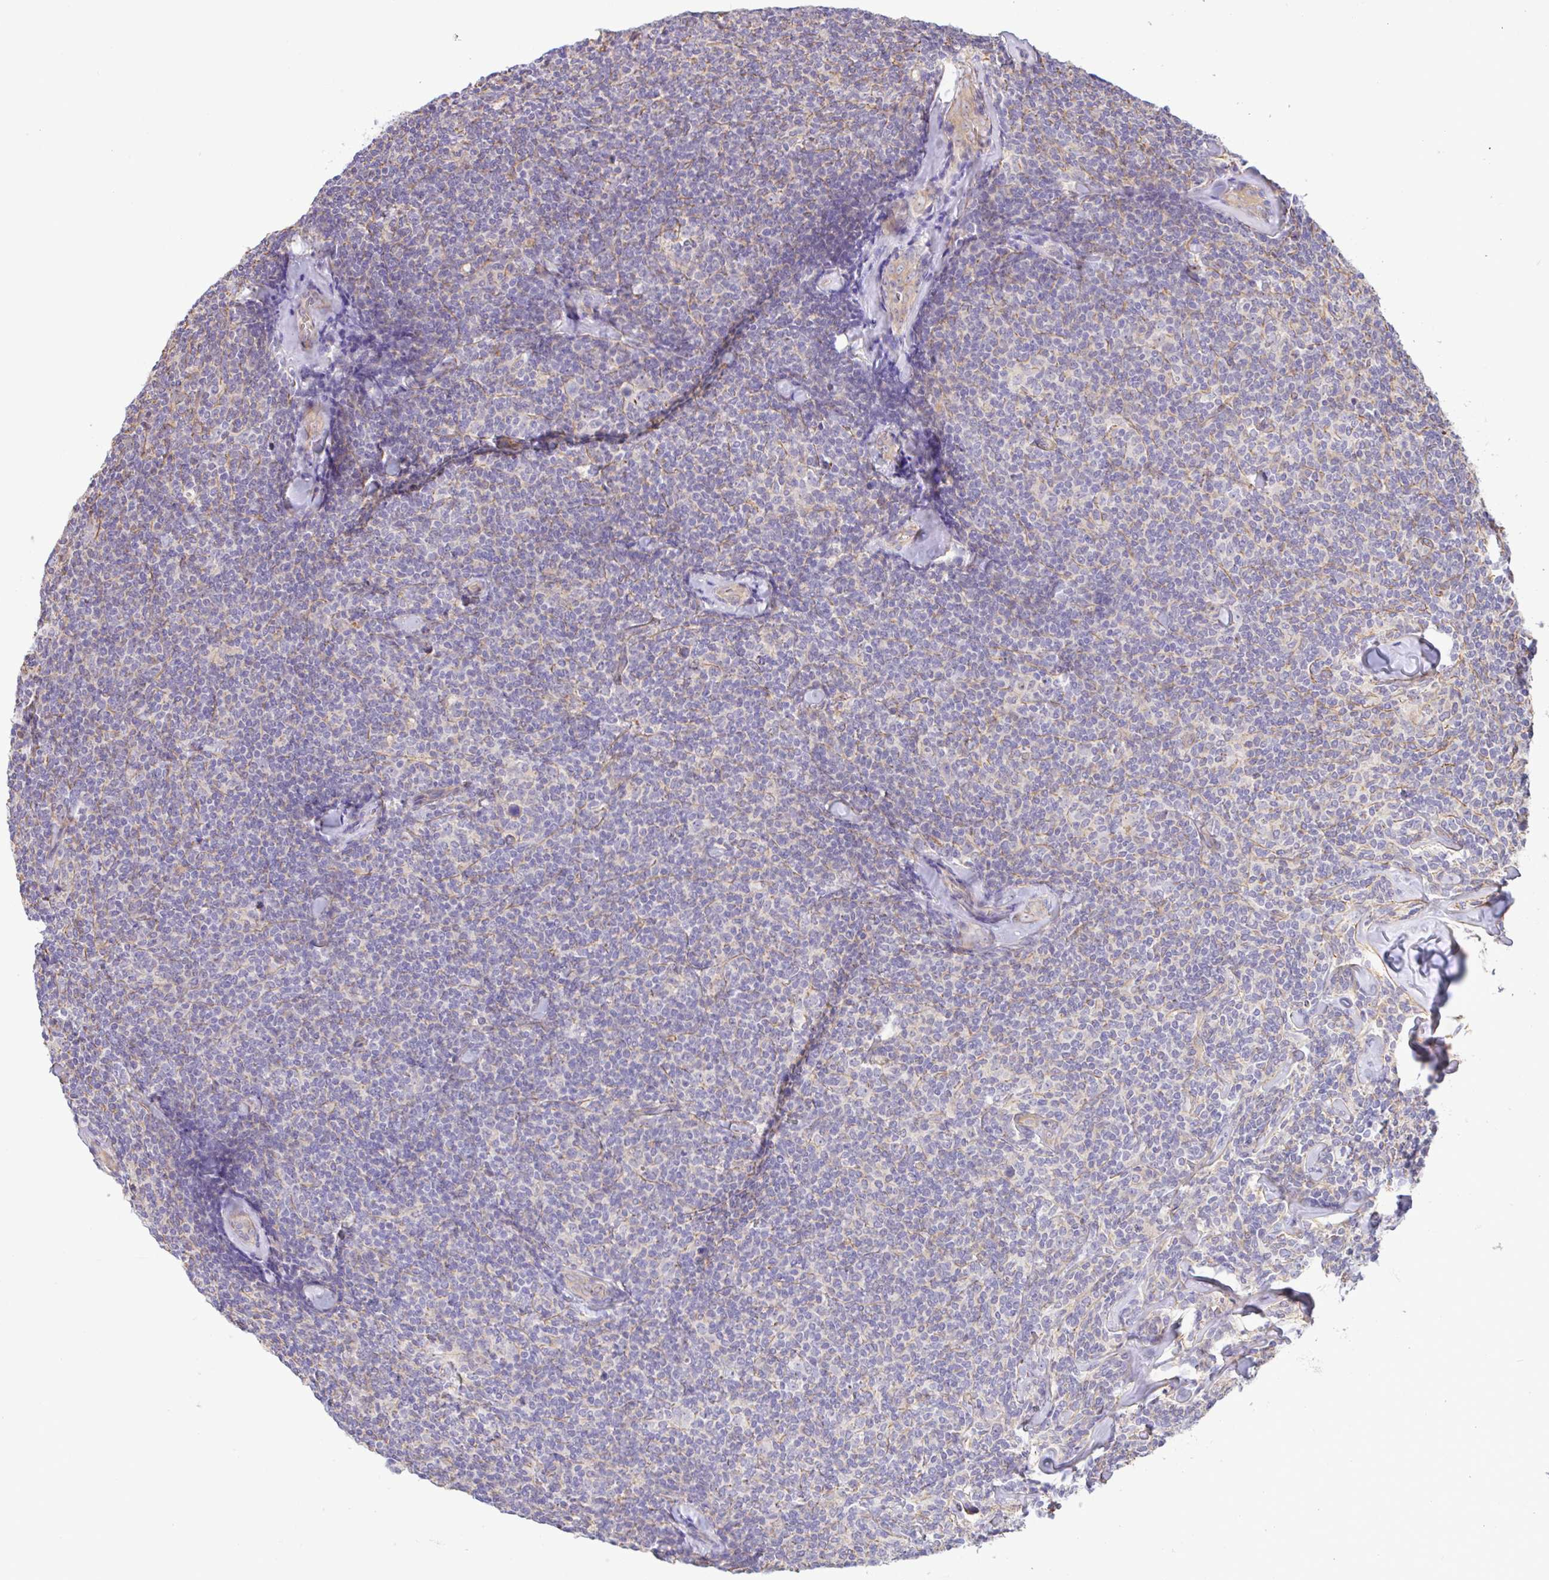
{"staining": {"intensity": "negative", "quantity": "none", "location": "none"}, "tissue": "lymphoma", "cell_type": "Tumor cells", "image_type": "cancer", "snomed": [{"axis": "morphology", "description": "Malignant lymphoma, non-Hodgkin's type, Low grade"}, {"axis": "topography", "description": "Lymph node"}], "caption": "Immunohistochemistry photomicrograph of neoplastic tissue: human malignant lymphoma, non-Hodgkin's type (low-grade) stained with DAB displays no significant protein positivity in tumor cells.", "gene": "PLCD4", "patient": {"sex": "female", "age": 56}}